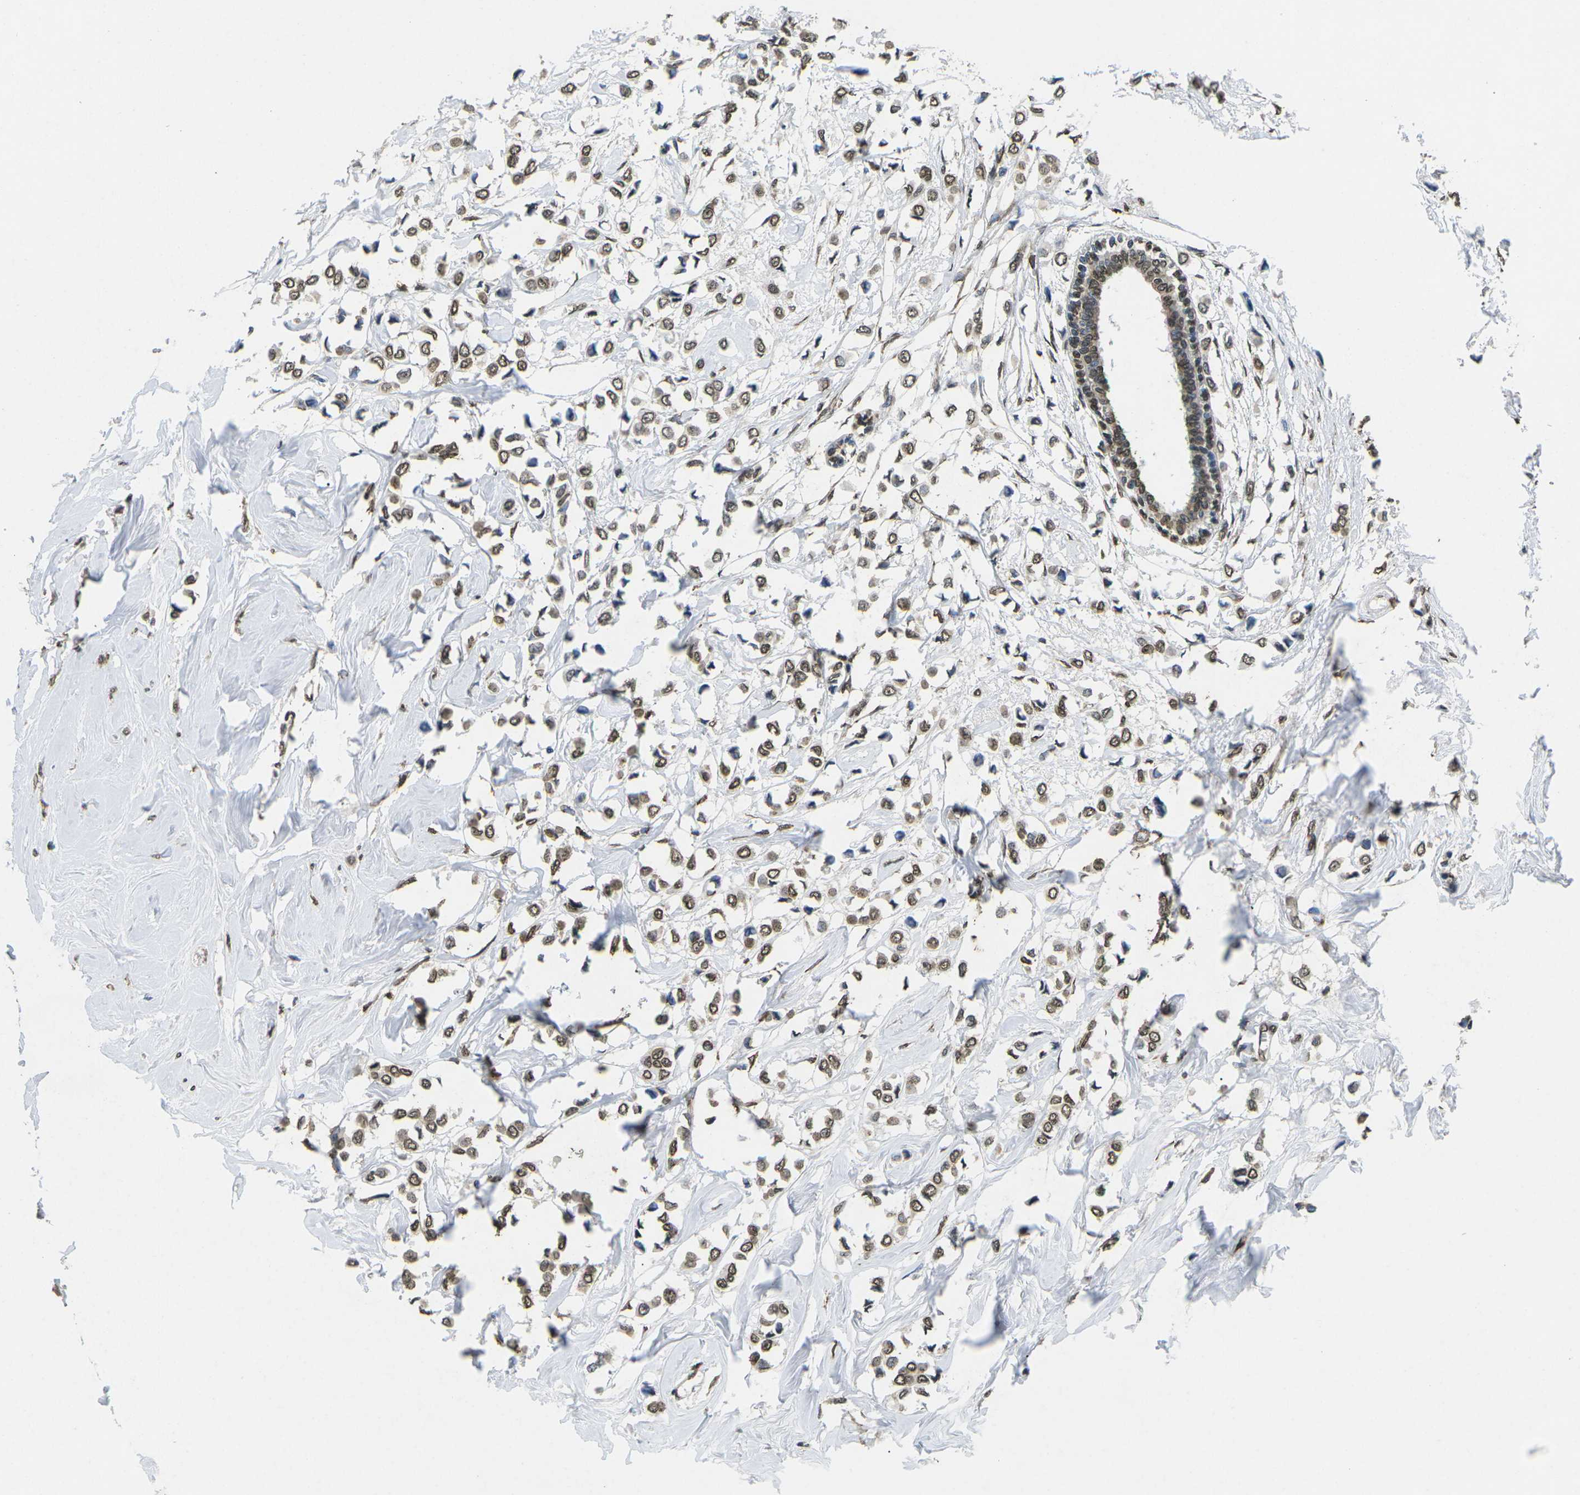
{"staining": {"intensity": "moderate", "quantity": ">75%", "location": "nuclear"}, "tissue": "breast cancer", "cell_type": "Tumor cells", "image_type": "cancer", "snomed": [{"axis": "morphology", "description": "Lobular carcinoma"}, {"axis": "topography", "description": "Breast"}], "caption": "Protein staining displays moderate nuclear staining in about >75% of tumor cells in lobular carcinoma (breast).", "gene": "SCNN1B", "patient": {"sex": "female", "age": 51}}